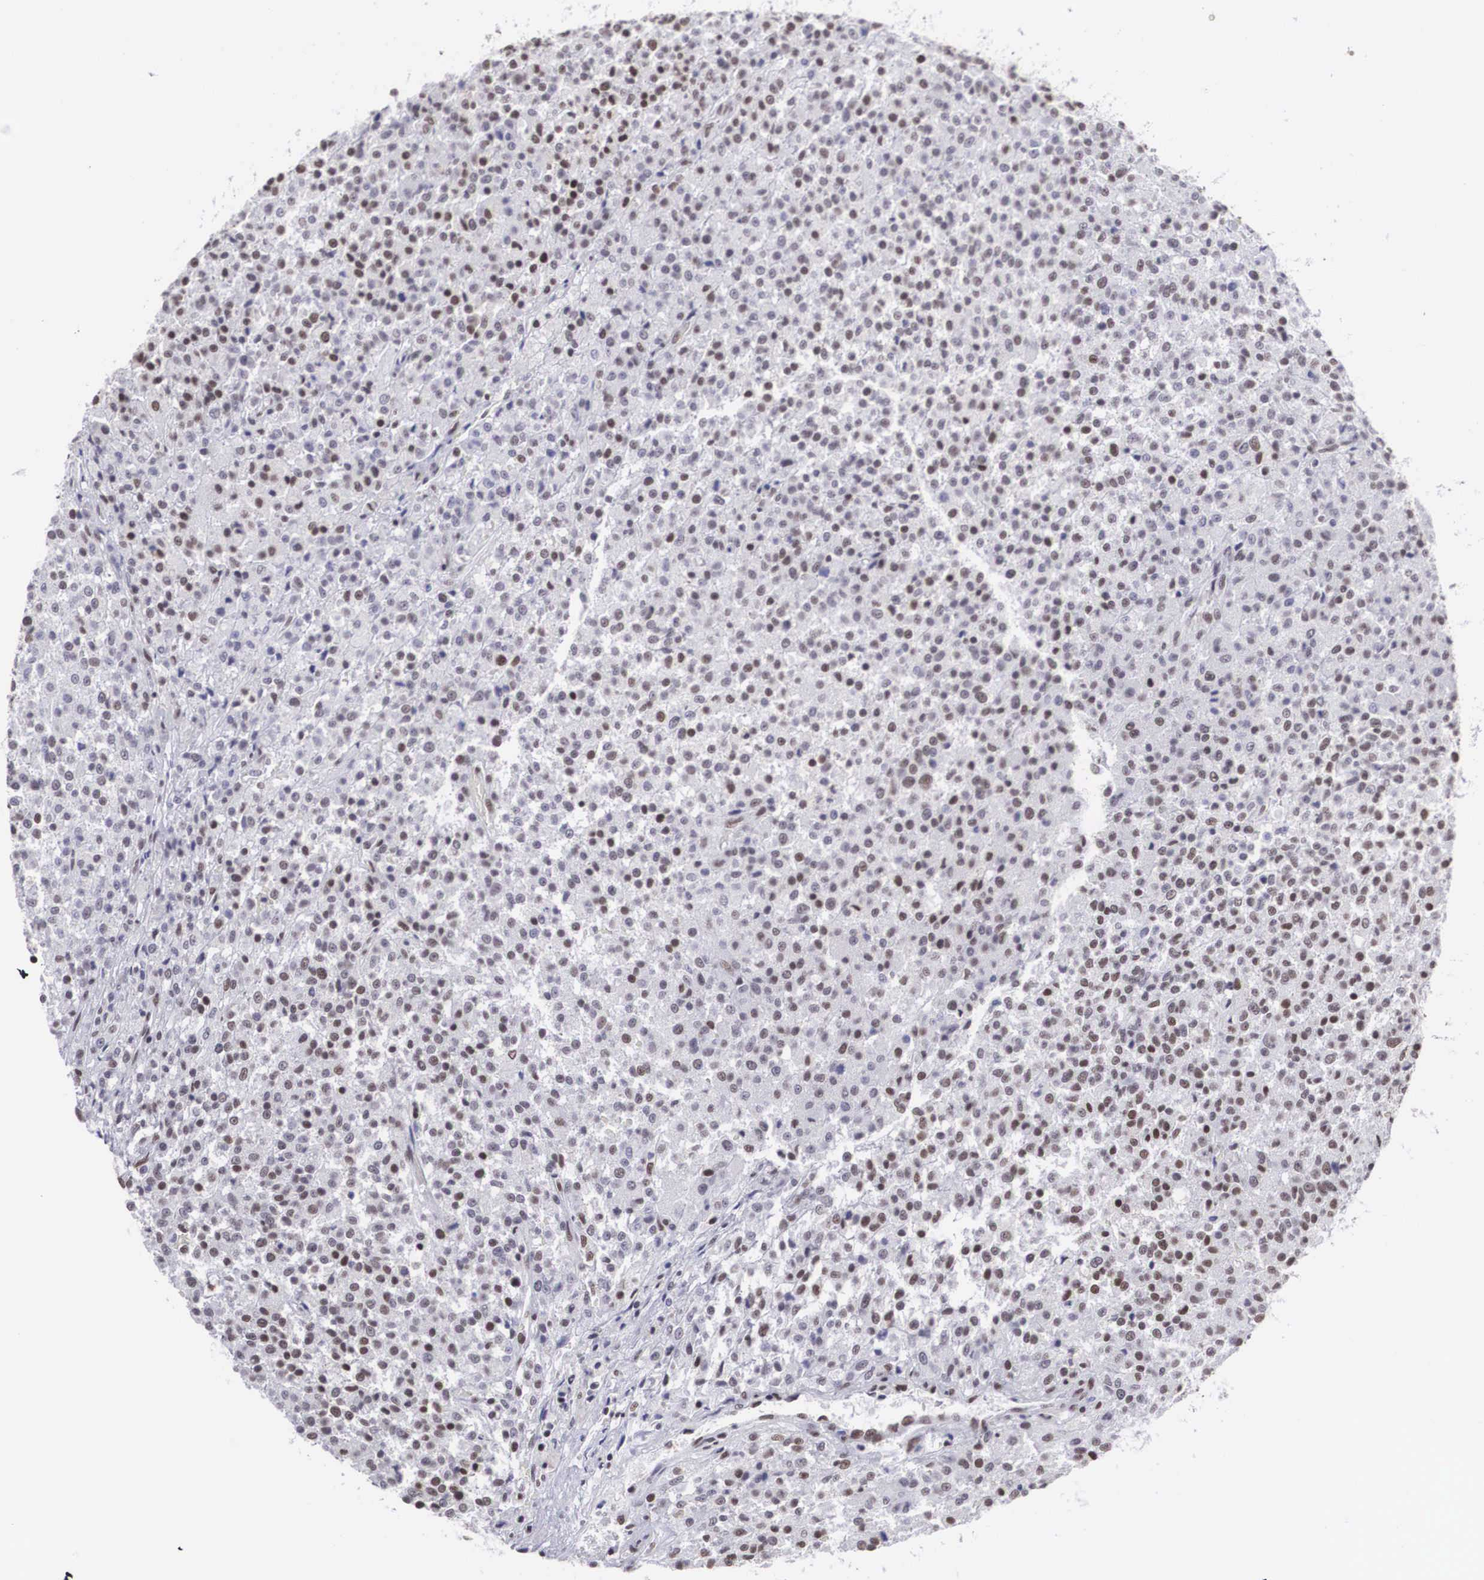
{"staining": {"intensity": "weak", "quantity": "<25%", "location": "nuclear"}, "tissue": "testis cancer", "cell_type": "Tumor cells", "image_type": "cancer", "snomed": [{"axis": "morphology", "description": "Seminoma, NOS"}, {"axis": "topography", "description": "Testis"}], "caption": "The IHC photomicrograph has no significant expression in tumor cells of testis cancer tissue.", "gene": "CSTF2", "patient": {"sex": "male", "age": 59}}